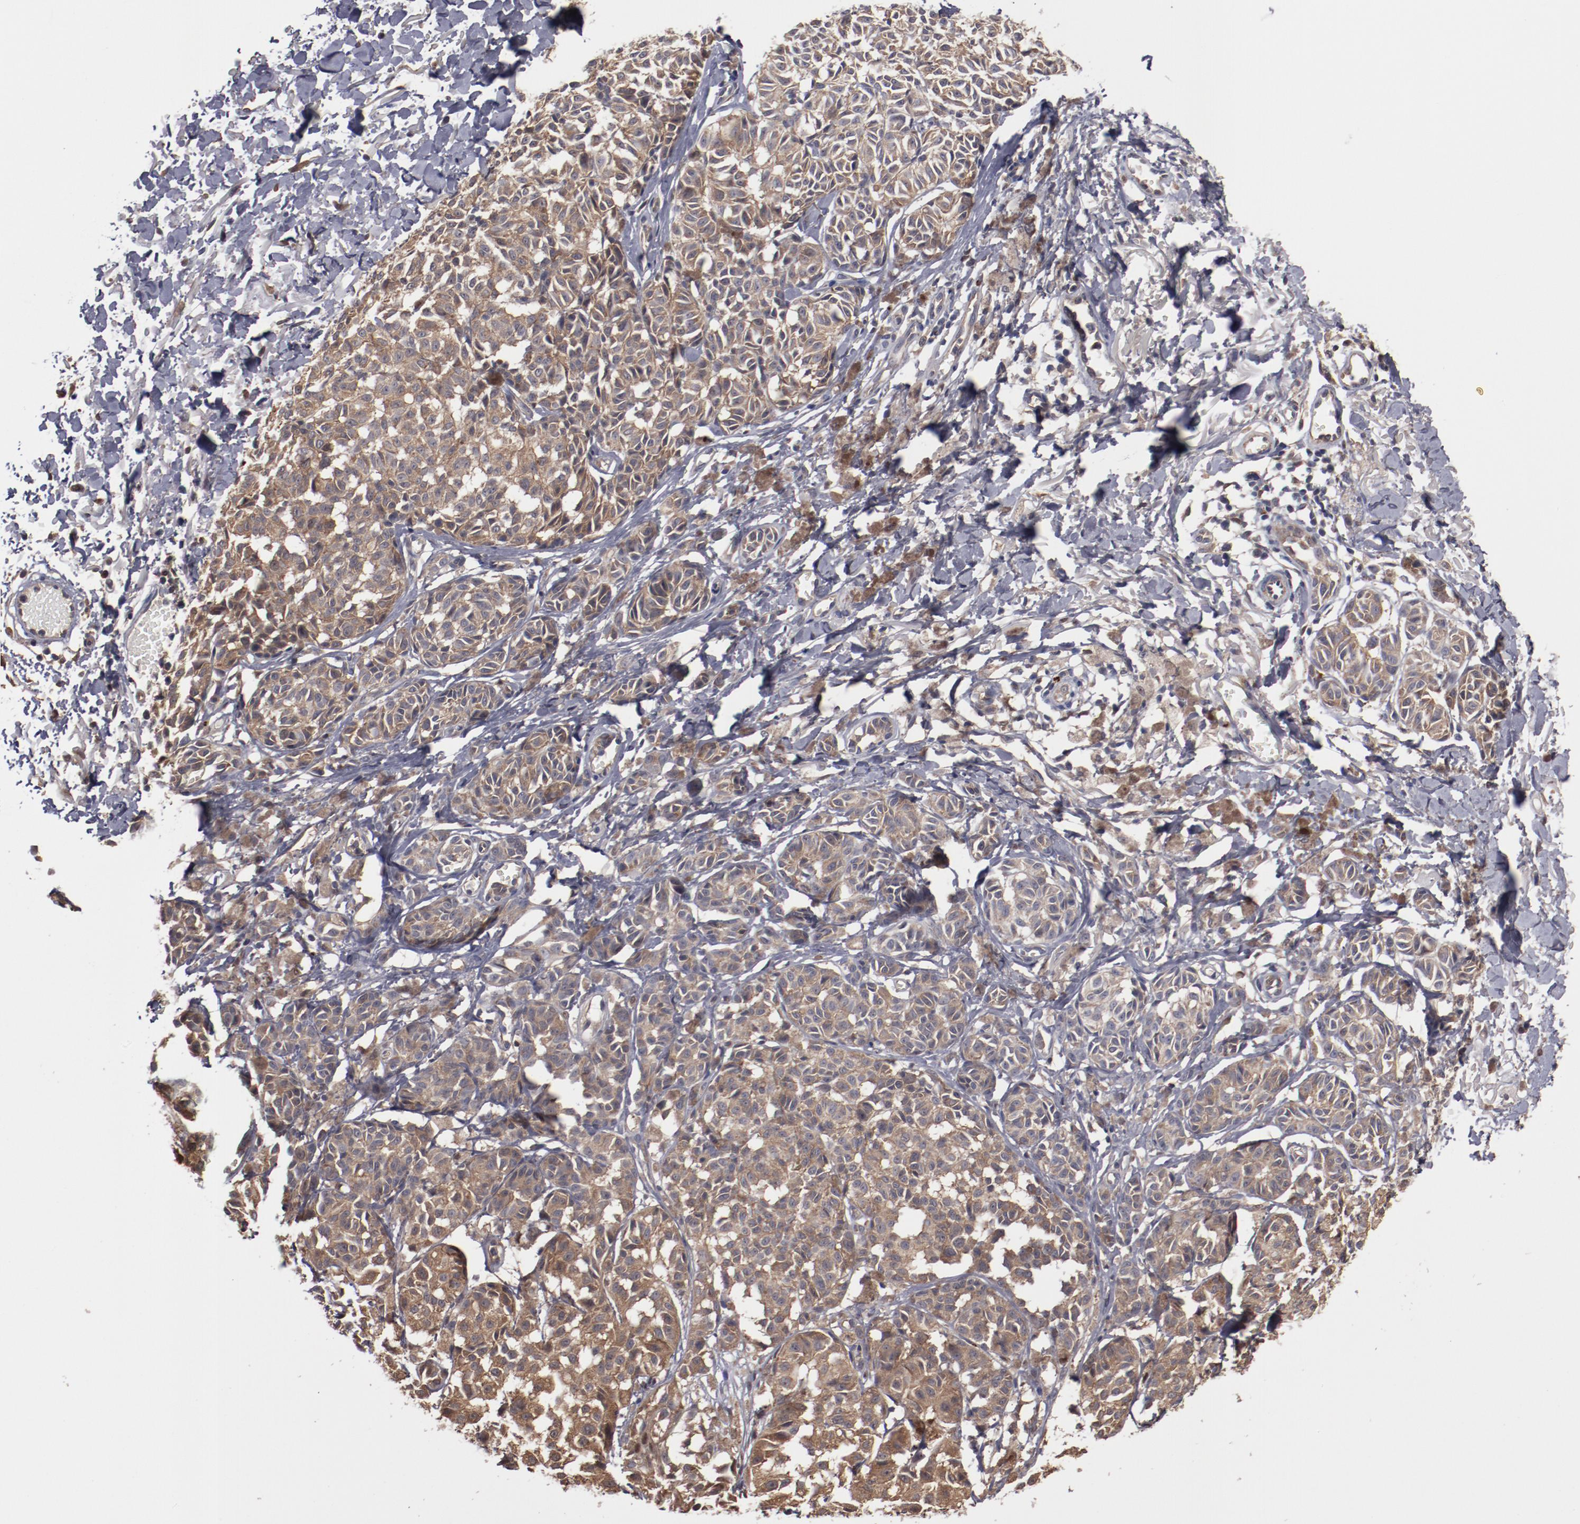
{"staining": {"intensity": "moderate", "quantity": ">75%", "location": "cytoplasmic/membranous"}, "tissue": "melanoma", "cell_type": "Tumor cells", "image_type": "cancer", "snomed": [{"axis": "morphology", "description": "Malignant melanoma, NOS"}, {"axis": "topography", "description": "Skin"}], "caption": "Immunohistochemical staining of melanoma reveals moderate cytoplasmic/membranous protein expression in approximately >75% of tumor cells. (Brightfield microscopy of DAB IHC at high magnification).", "gene": "DNAAF2", "patient": {"sex": "male", "age": 76}}